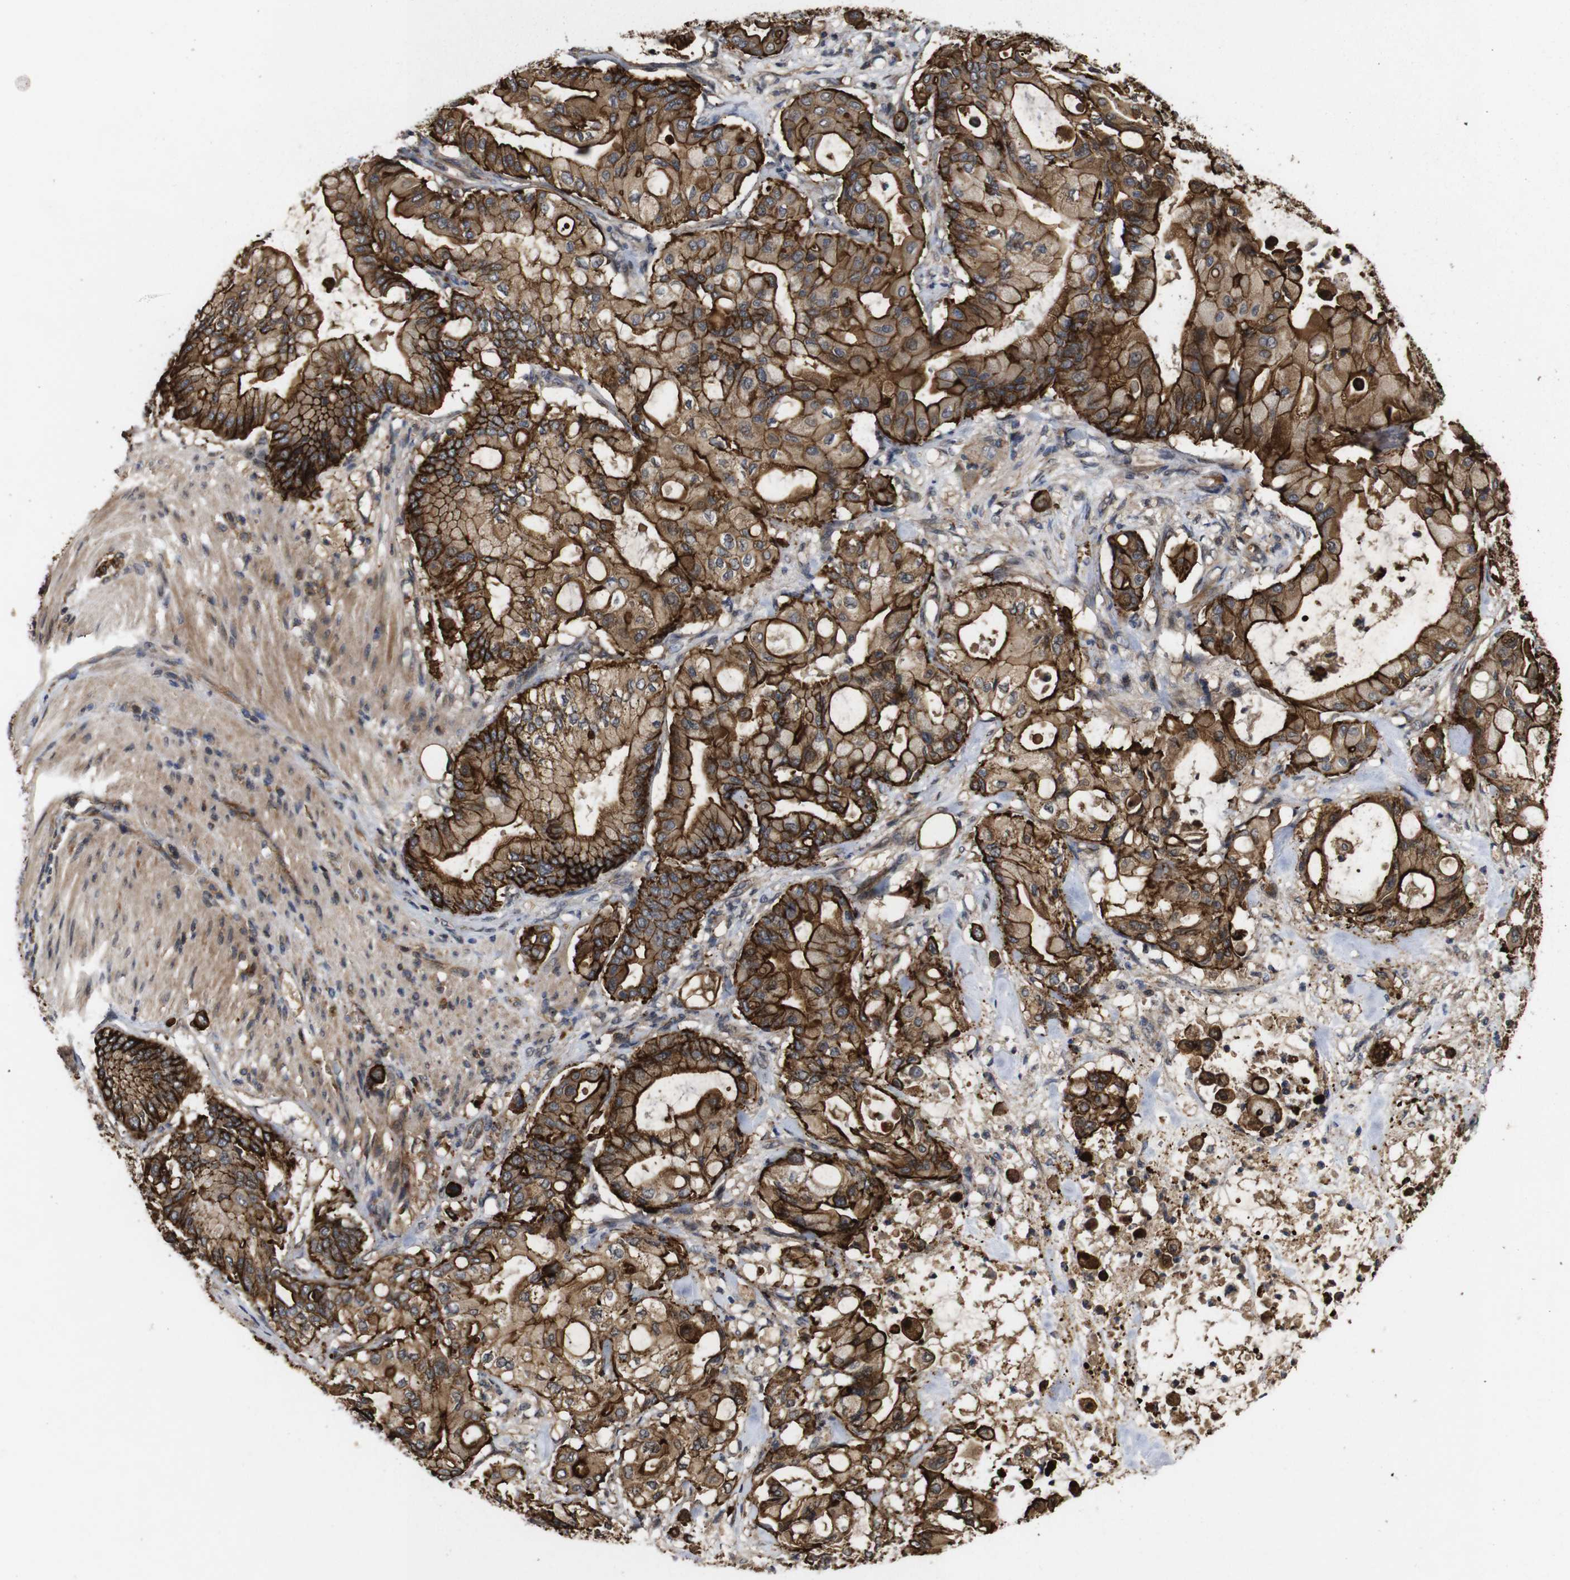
{"staining": {"intensity": "strong", "quantity": ">75%", "location": "cytoplasmic/membranous"}, "tissue": "pancreatic cancer", "cell_type": "Tumor cells", "image_type": "cancer", "snomed": [{"axis": "morphology", "description": "Adenocarcinoma, NOS"}, {"axis": "morphology", "description": "Adenocarcinoma, metastatic, NOS"}, {"axis": "topography", "description": "Lymph node"}, {"axis": "topography", "description": "Pancreas"}, {"axis": "topography", "description": "Duodenum"}], "caption": "Strong cytoplasmic/membranous protein staining is appreciated in approximately >75% of tumor cells in pancreatic cancer (adenocarcinoma).", "gene": "NANOS1", "patient": {"sex": "female", "age": 64}}